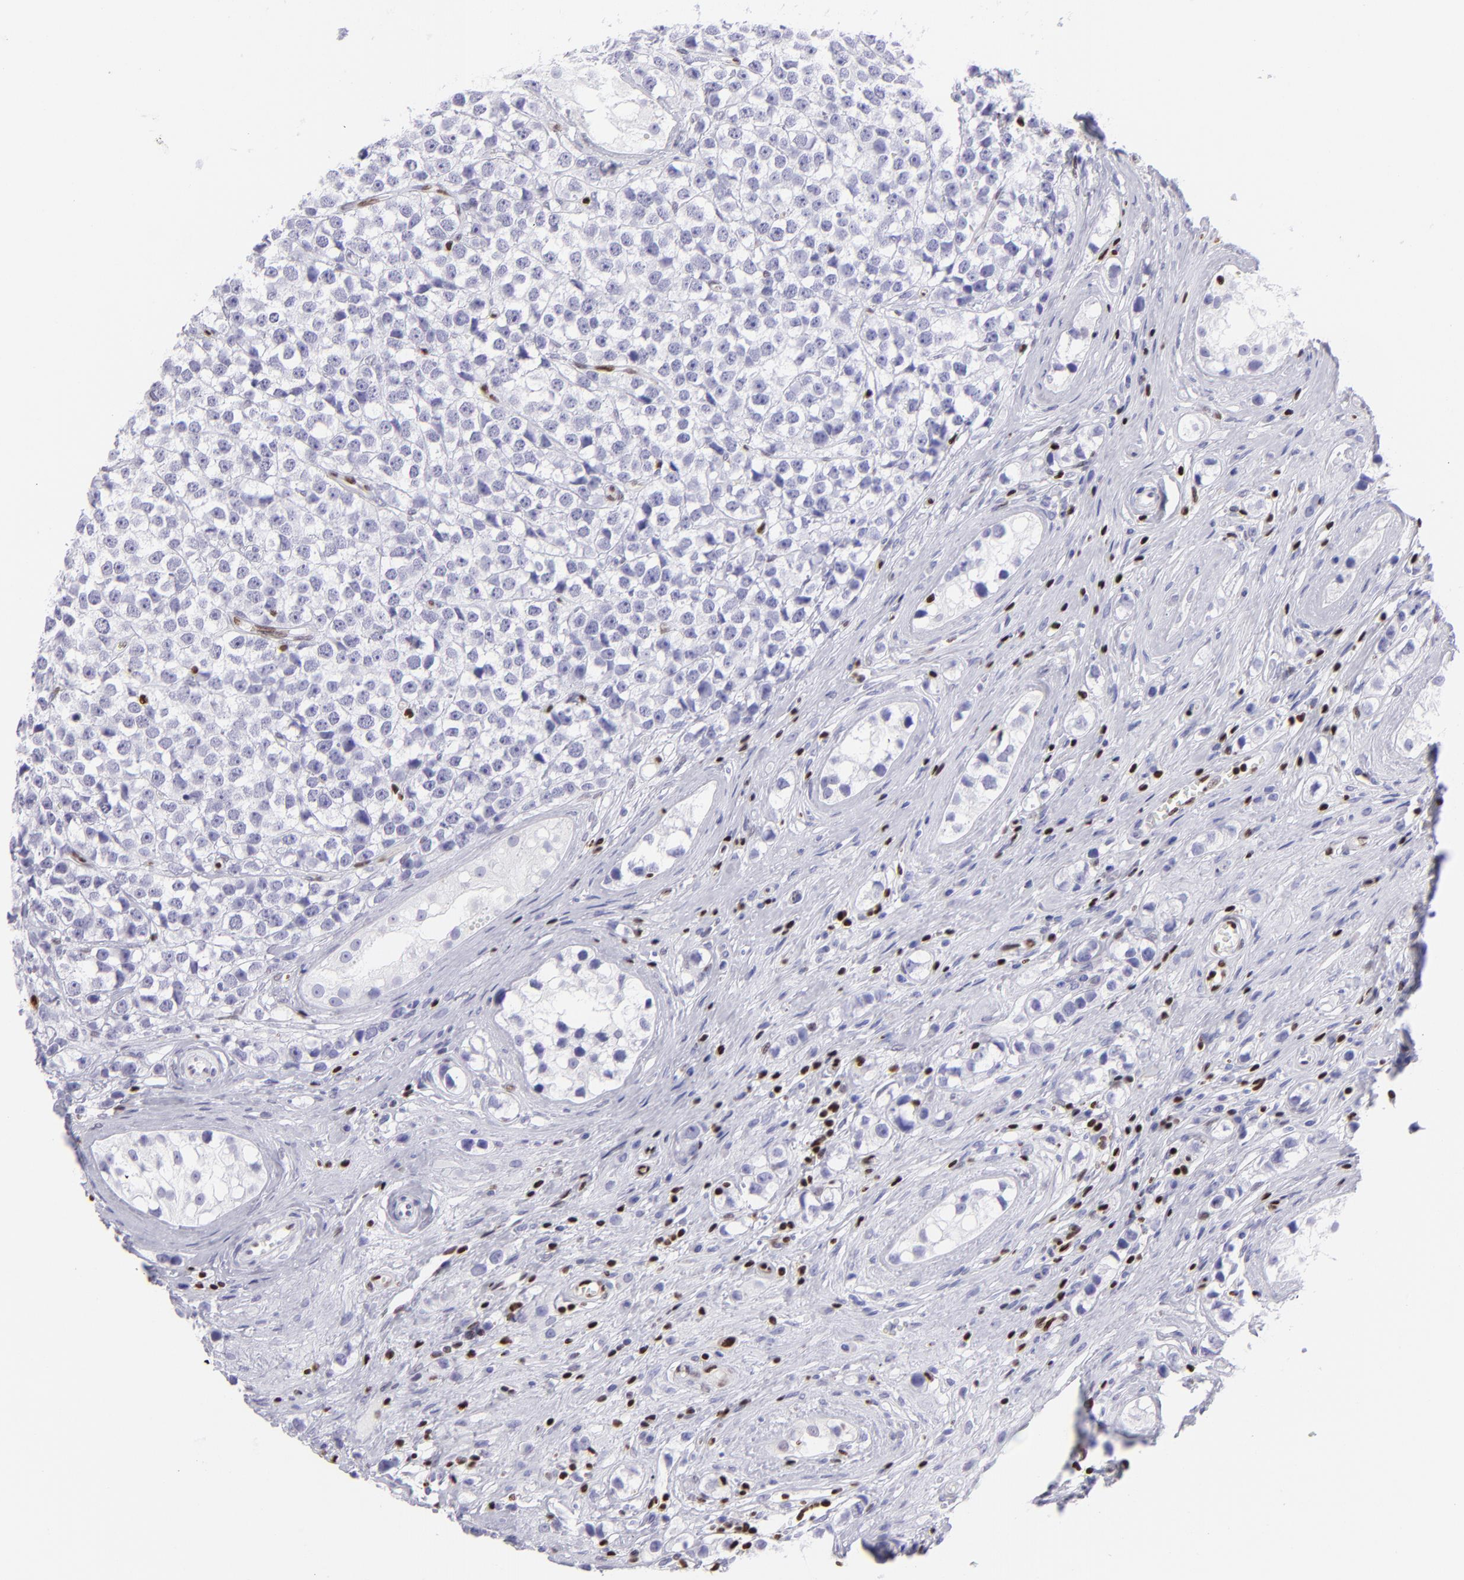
{"staining": {"intensity": "negative", "quantity": "none", "location": "none"}, "tissue": "testis cancer", "cell_type": "Tumor cells", "image_type": "cancer", "snomed": [{"axis": "morphology", "description": "Seminoma, NOS"}, {"axis": "topography", "description": "Testis"}], "caption": "Image shows no protein positivity in tumor cells of testis cancer (seminoma) tissue.", "gene": "ETS1", "patient": {"sex": "male", "age": 25}}